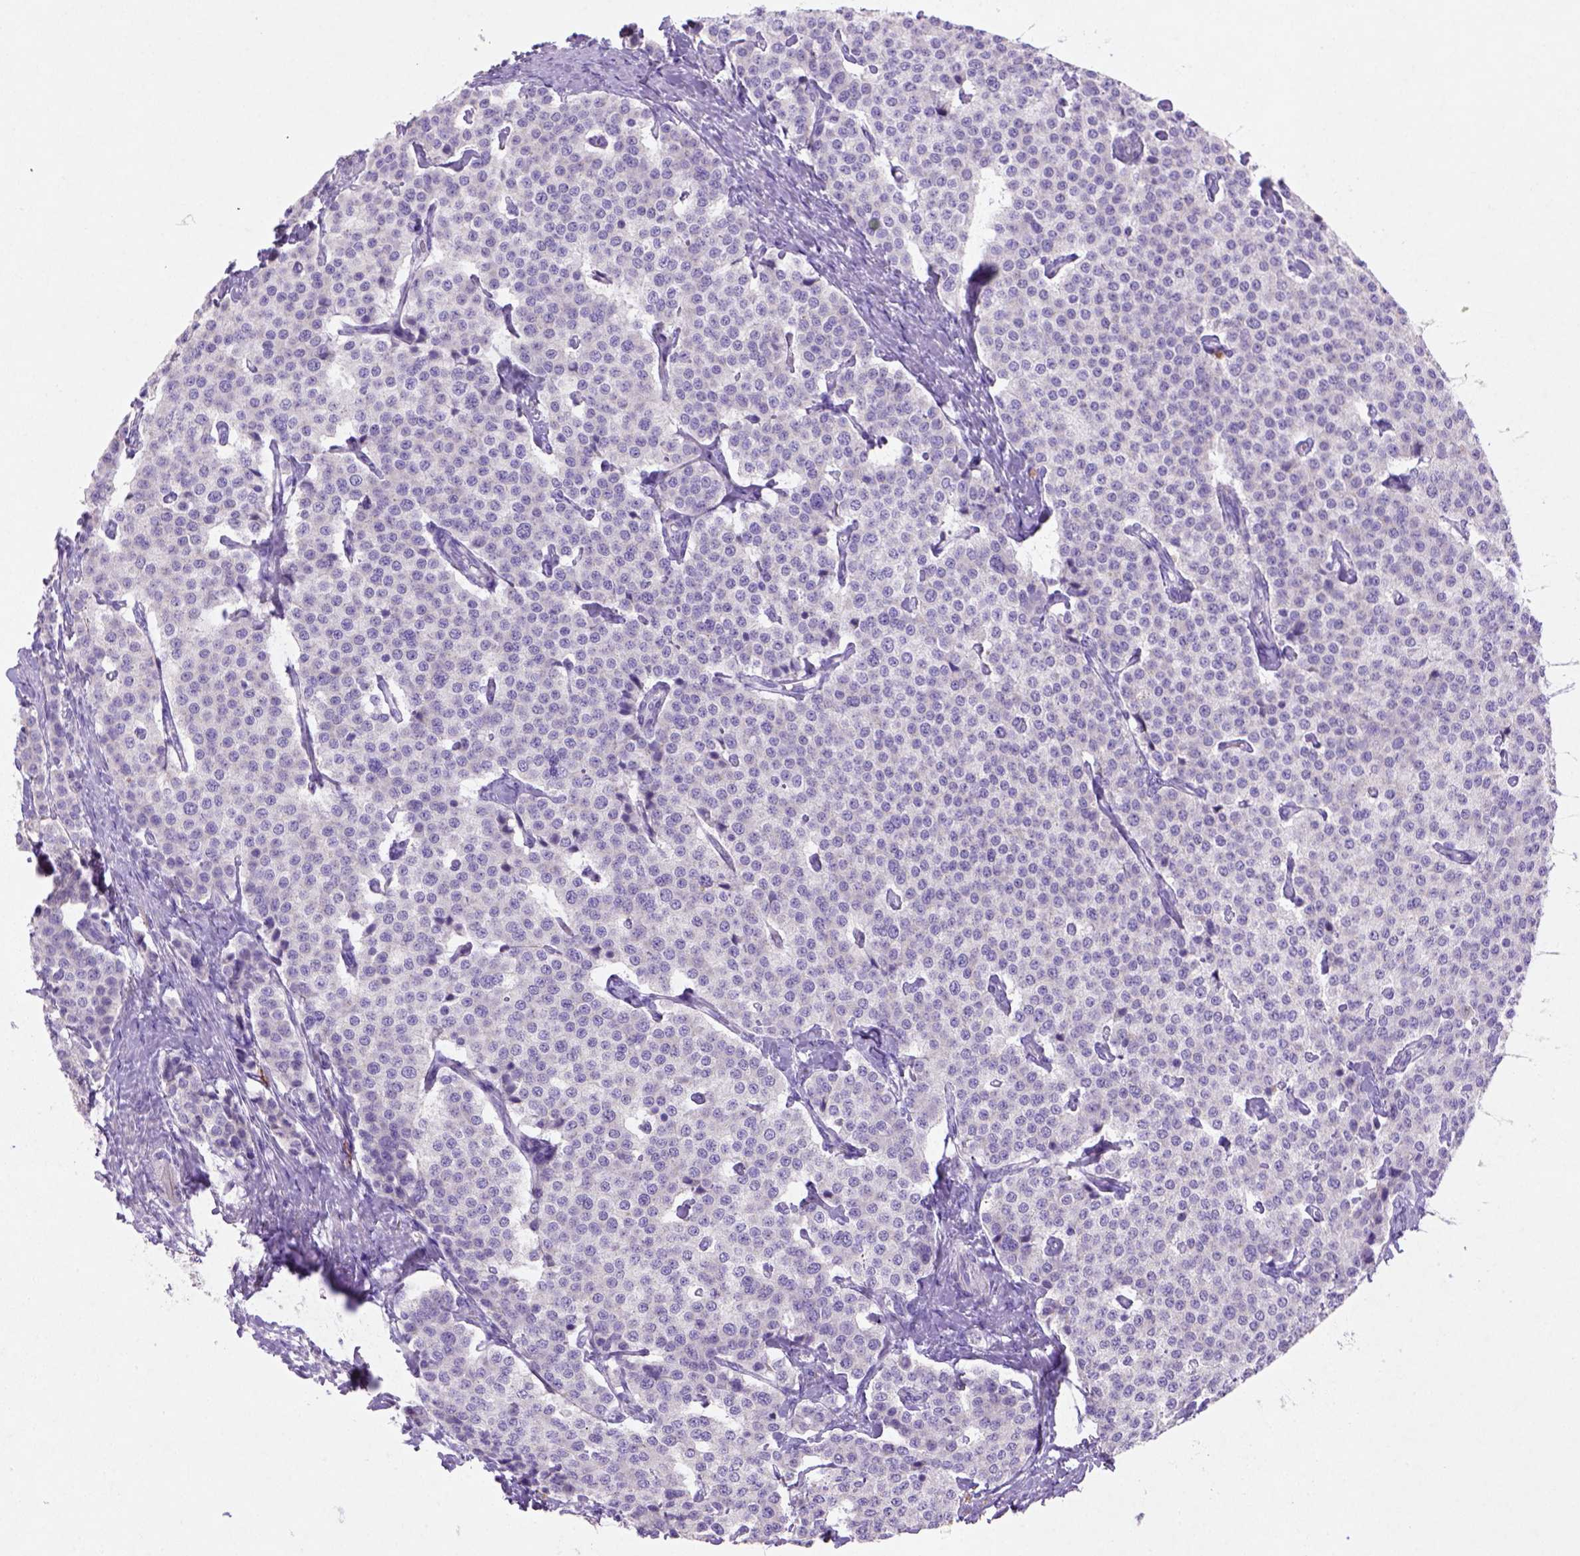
{"staining": {"intensity": "negative", "quantity": "none", "location": "none"}, "tissue": "carcinoid", "cell_type": "Tumor cells", "image_type": "cancer", "snomed": [{"axis": "morphology", "description": "Carcinoid, malignant, NOS"}, {"axis": "topography", "description": "Small intestine"}], "caption": "Photomicrograph shows no significant protein positivity in tumor cells of carcinoid (malignant).", "gene": "NUDT2", "patient": {"sex": "female", "age": 58}}